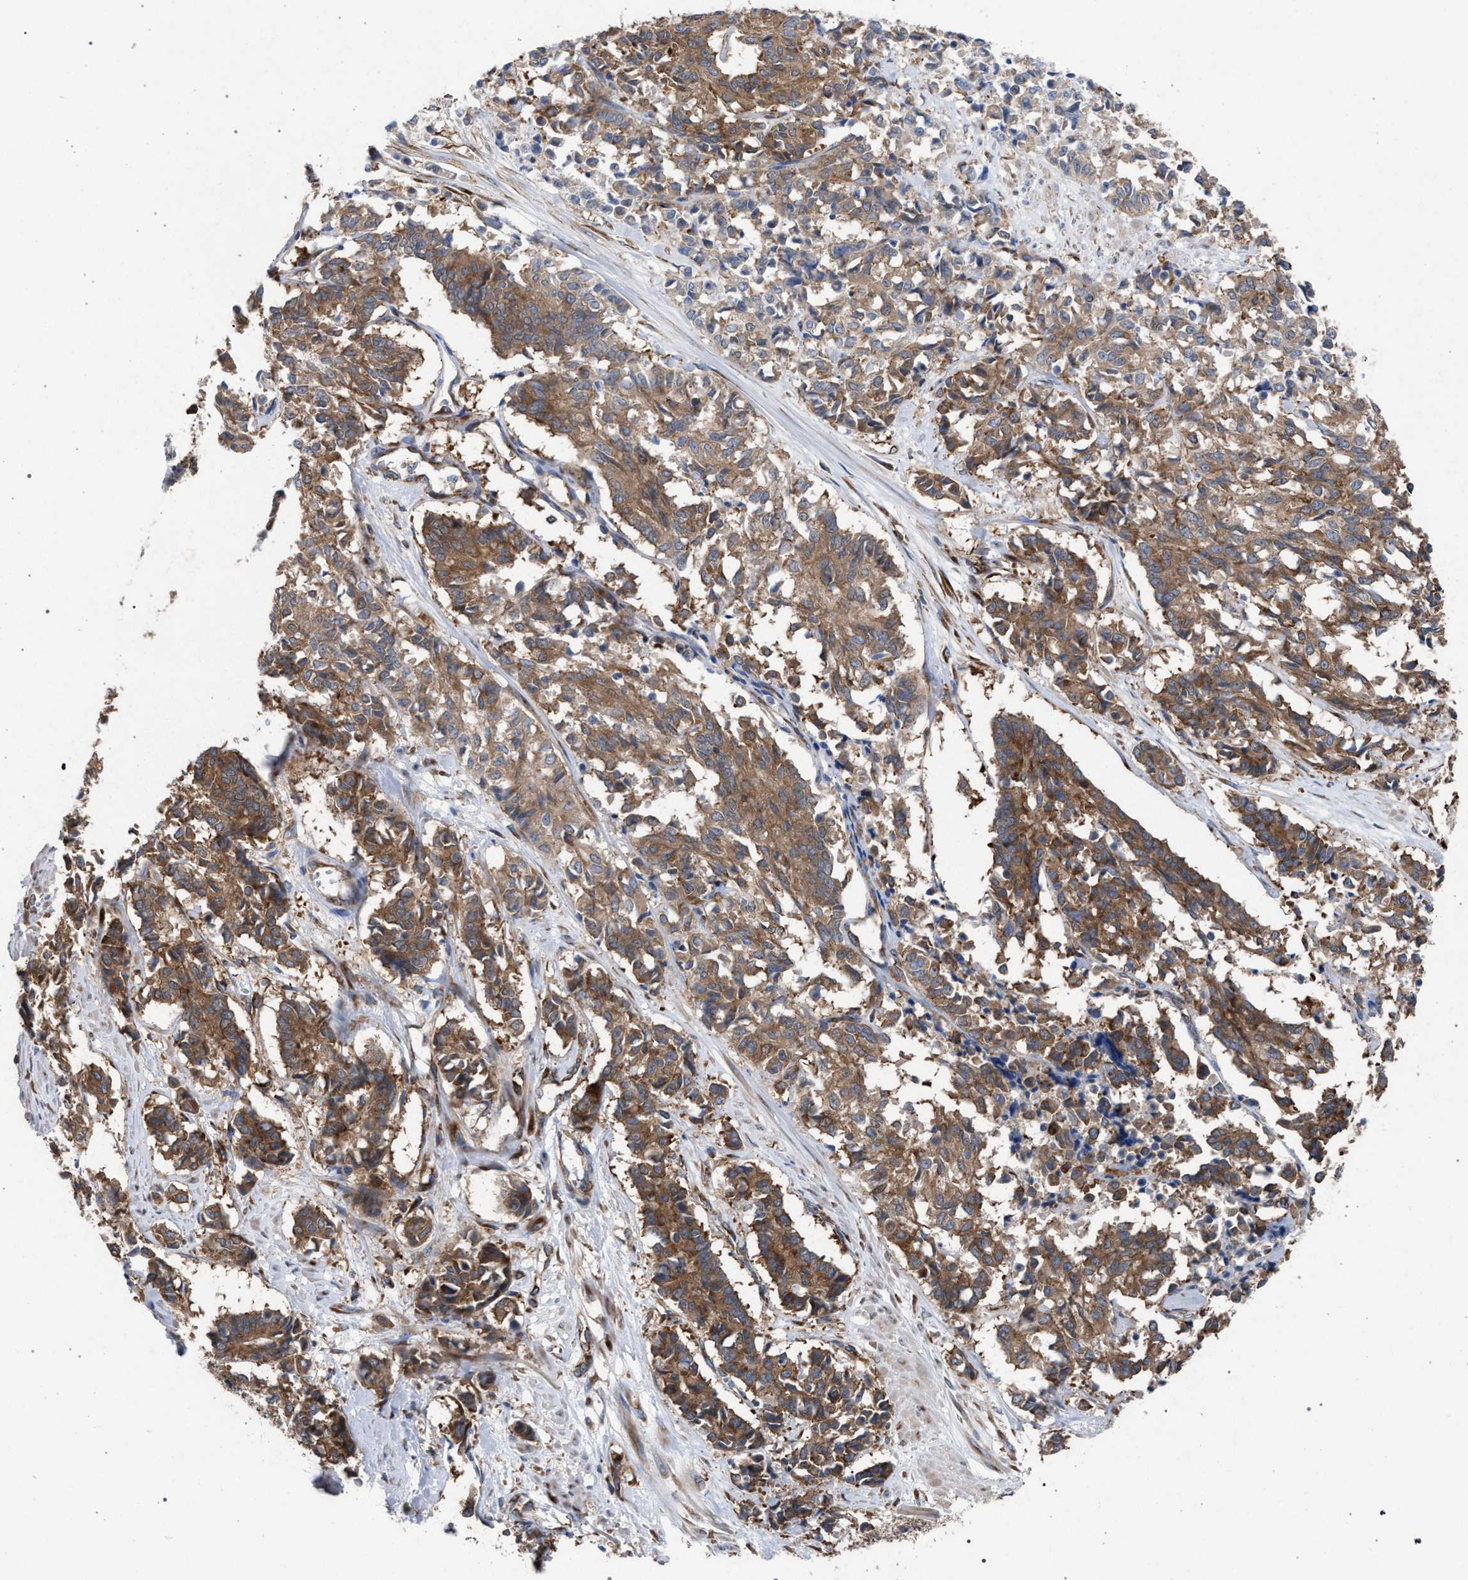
{"staining": {"intensity": "moderate", "quantity": ">75%", "location": "cytoplasmic/membranous"}, "tissue": "cervical cancer", "cell_type": "Tumor cells", "image_type": "cancer", "snomed": [{"axis": "morphology", "description": "Squamous cell carcinoma, NOS"}, {"axis": "topography", "description": "Cervix"}], "caption": "A brown stain shows moderate cytoplasmic/membranous positivity of a protein in human cervical cancer tumor cells.", "gene": "CDR2L", "patient": {"sex": "female", "age": 35}}